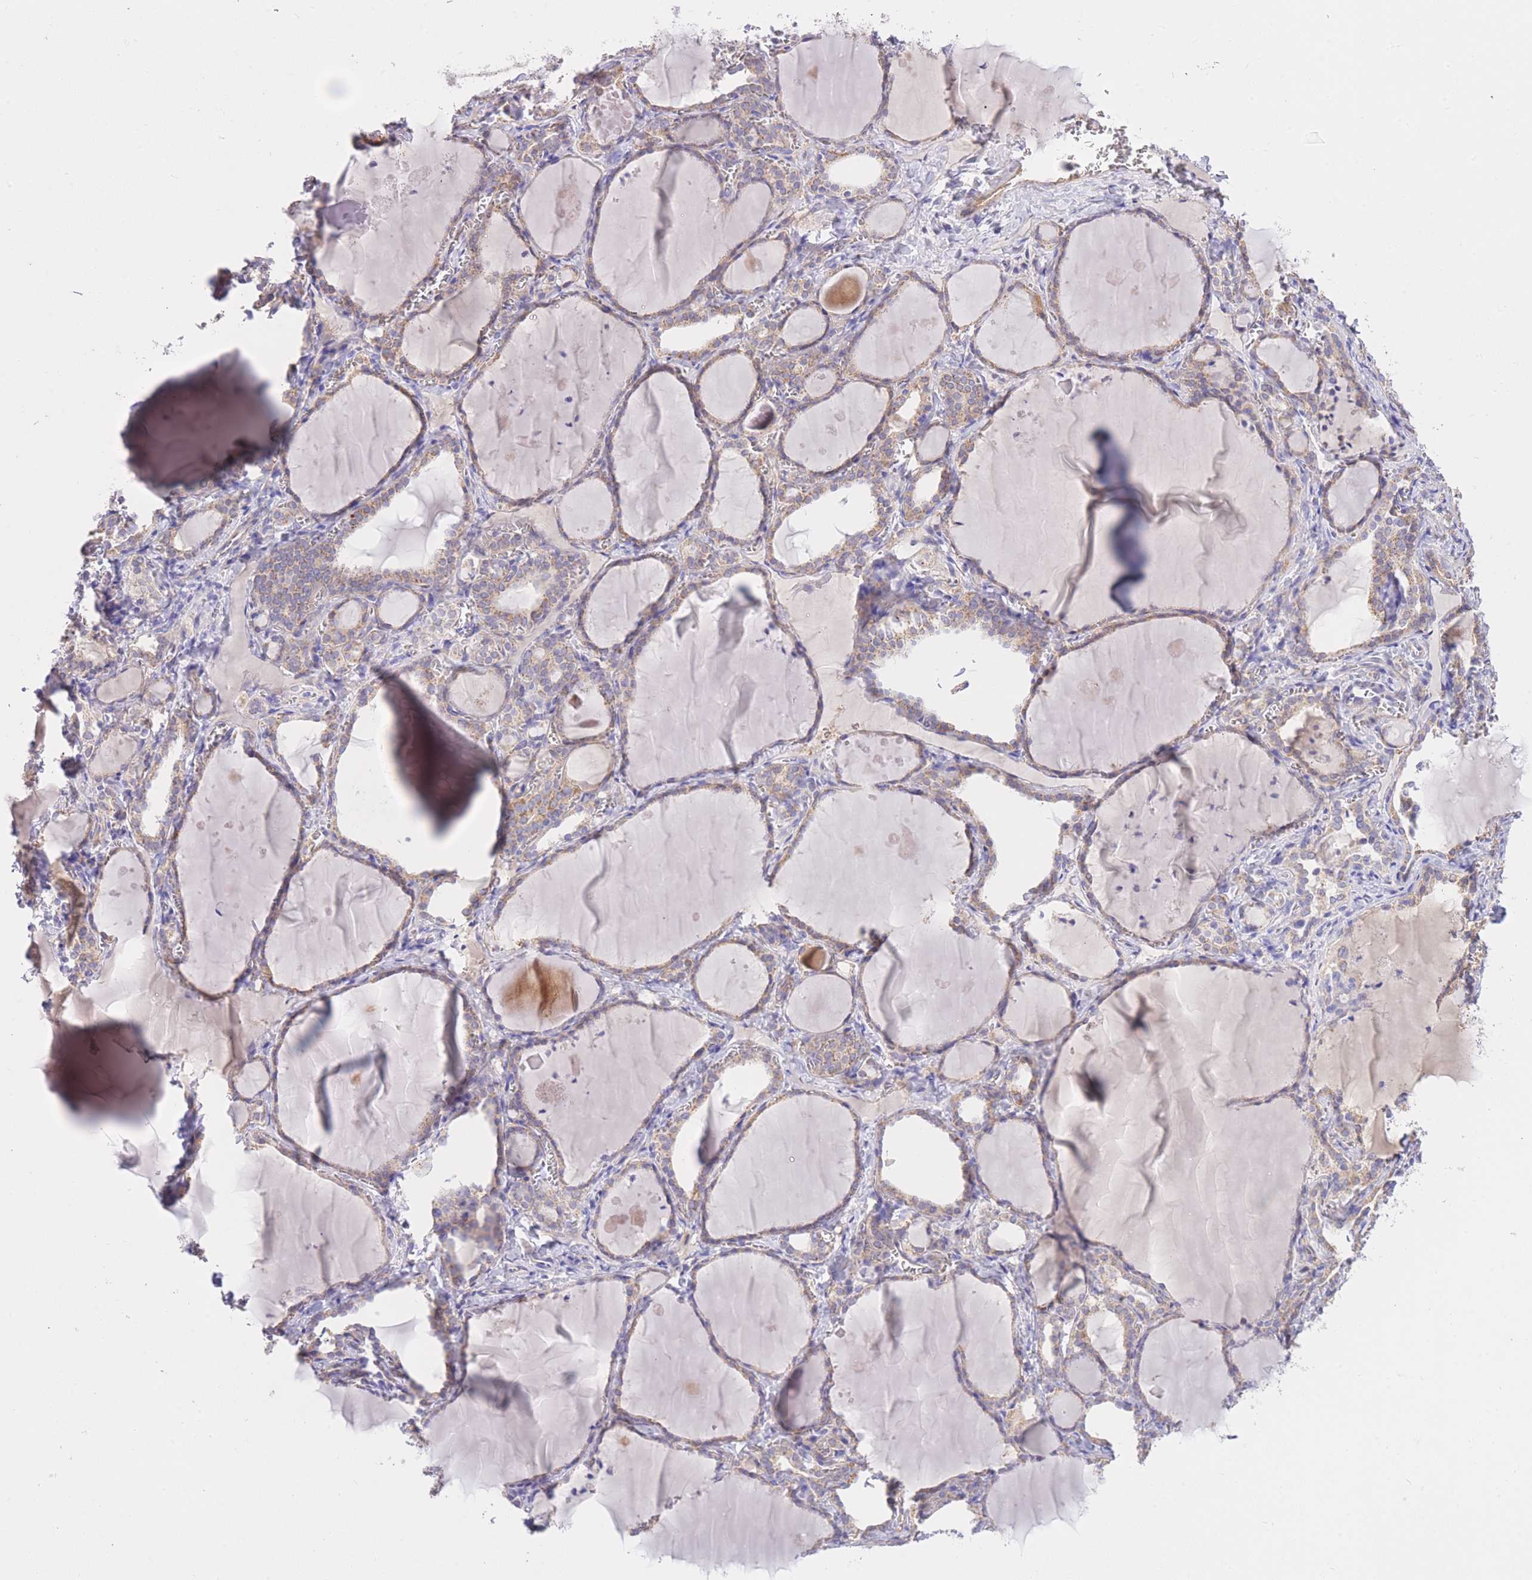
{"staining": {"intensity": "weak", "quantity": "25%-75%", "location": "cytoplasmic/membranous"}, "tissue": "thyroid gland", "cell_type": "Glandular cells", "image_type": "normal", "snomed": [{"axis": "morphology", "description": "Normal tissue, NOS"}, {"axis": "topography", "description": "Thyroid gland"}], "caption": "Immunohistochemistry (IHC) image of benign thyroid gland stained for a protein (brown), which displays low levels of weak cytoplasmic/membranous staining in approximately 25%-75% of glandular cells.", "gene": "PGM1", "patient": {"sex": "female", "age": 42}}